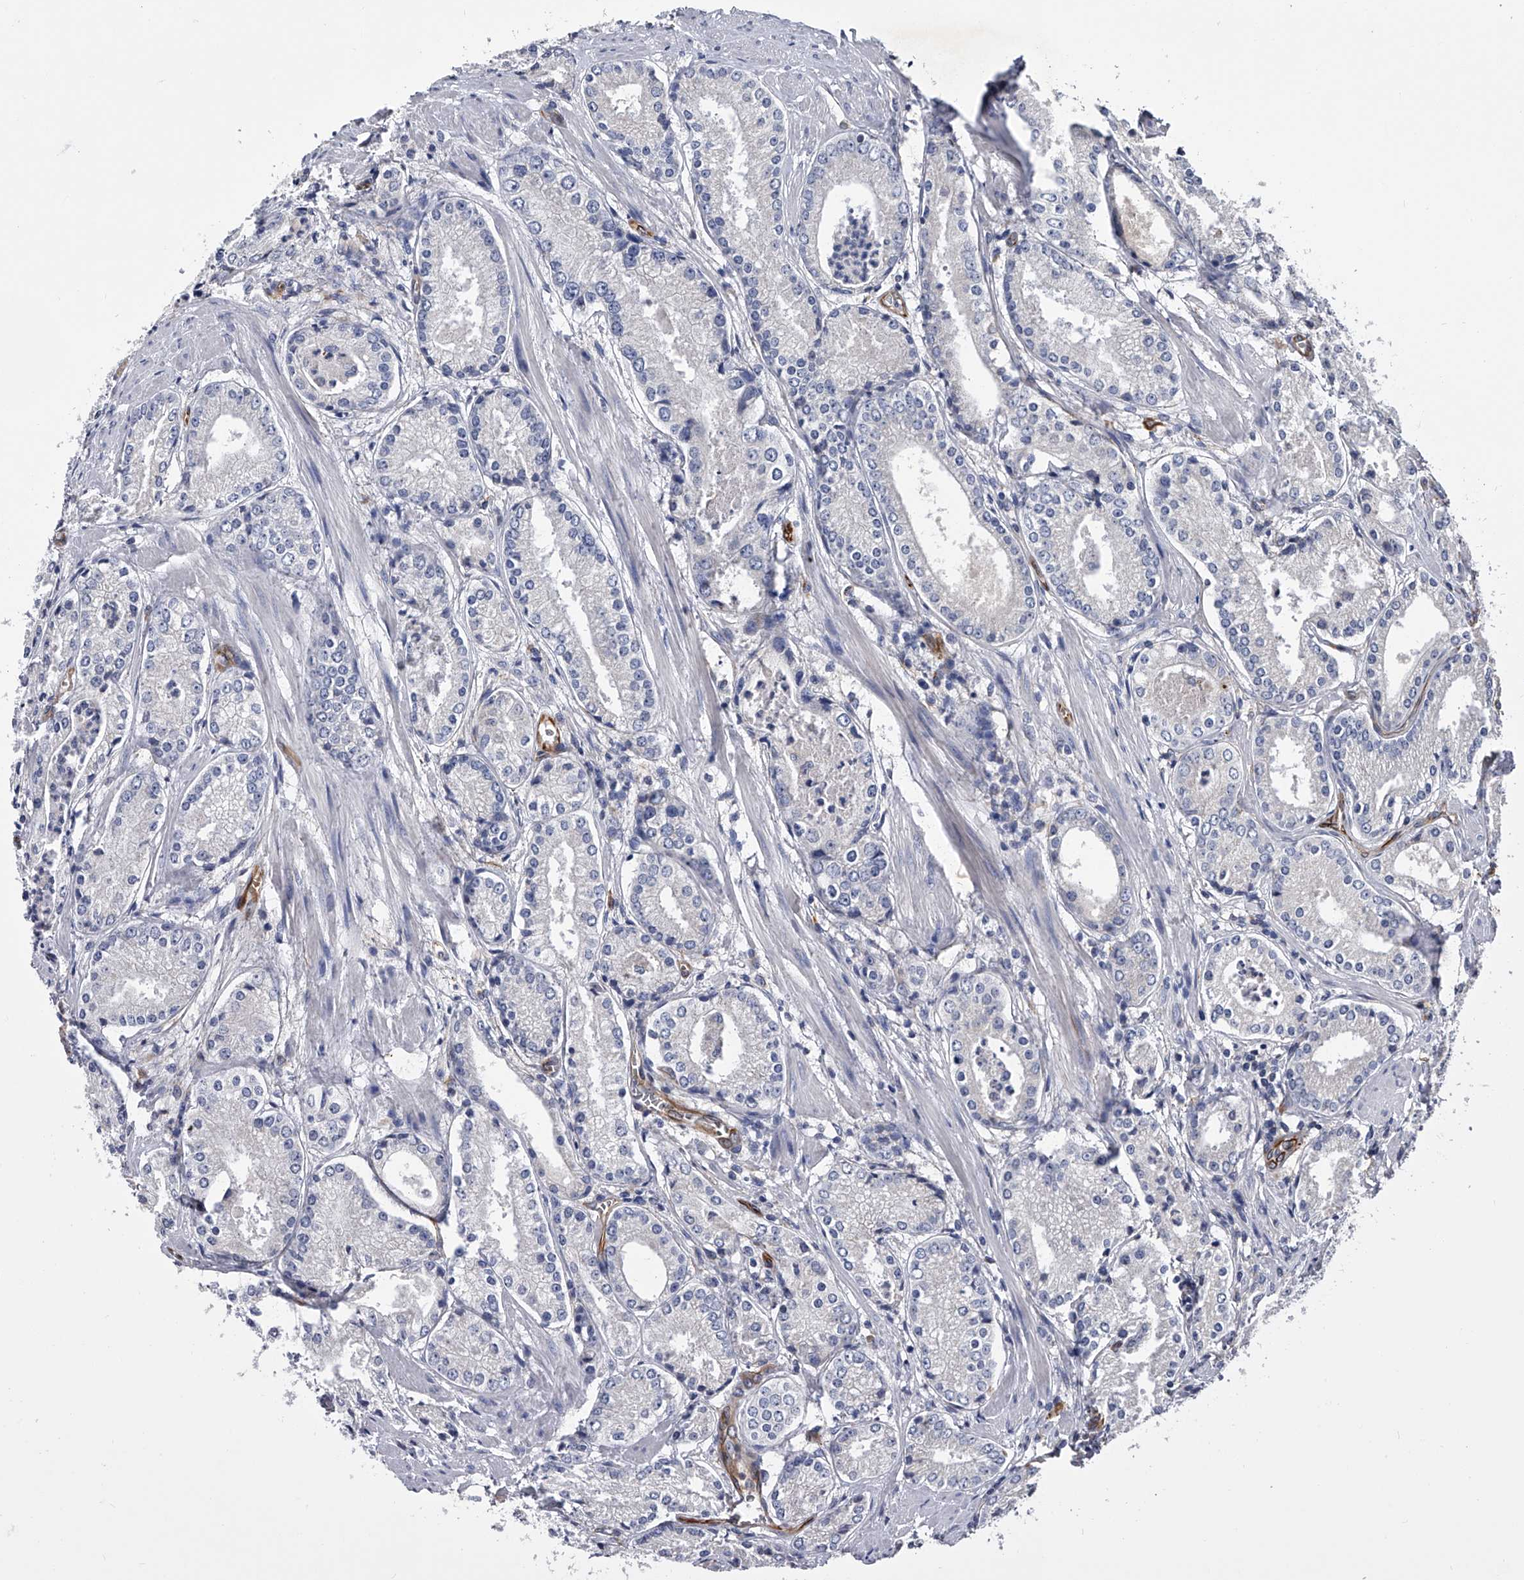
{"staining": {"intensity": "negative", "quantity": "none", "location": "none"}, "tissue": "prostate cancer", "cell_type": "Tumor cells", "image_type": "cancer", "snomed": [{"axis": "morphology", "description": "Adenocarcinoma, Low grade"}, {"axis": "topography", "description": "Prostate"}], "caption": "A histopathology image of human adenocarcinoma (low-grade) (prostate) is negative for staining in tumor cells. (DAB IHC with hematoxylin counter stain).", "gene": "EFCAB7", "patient": {"sex": "male", "age": 54}}